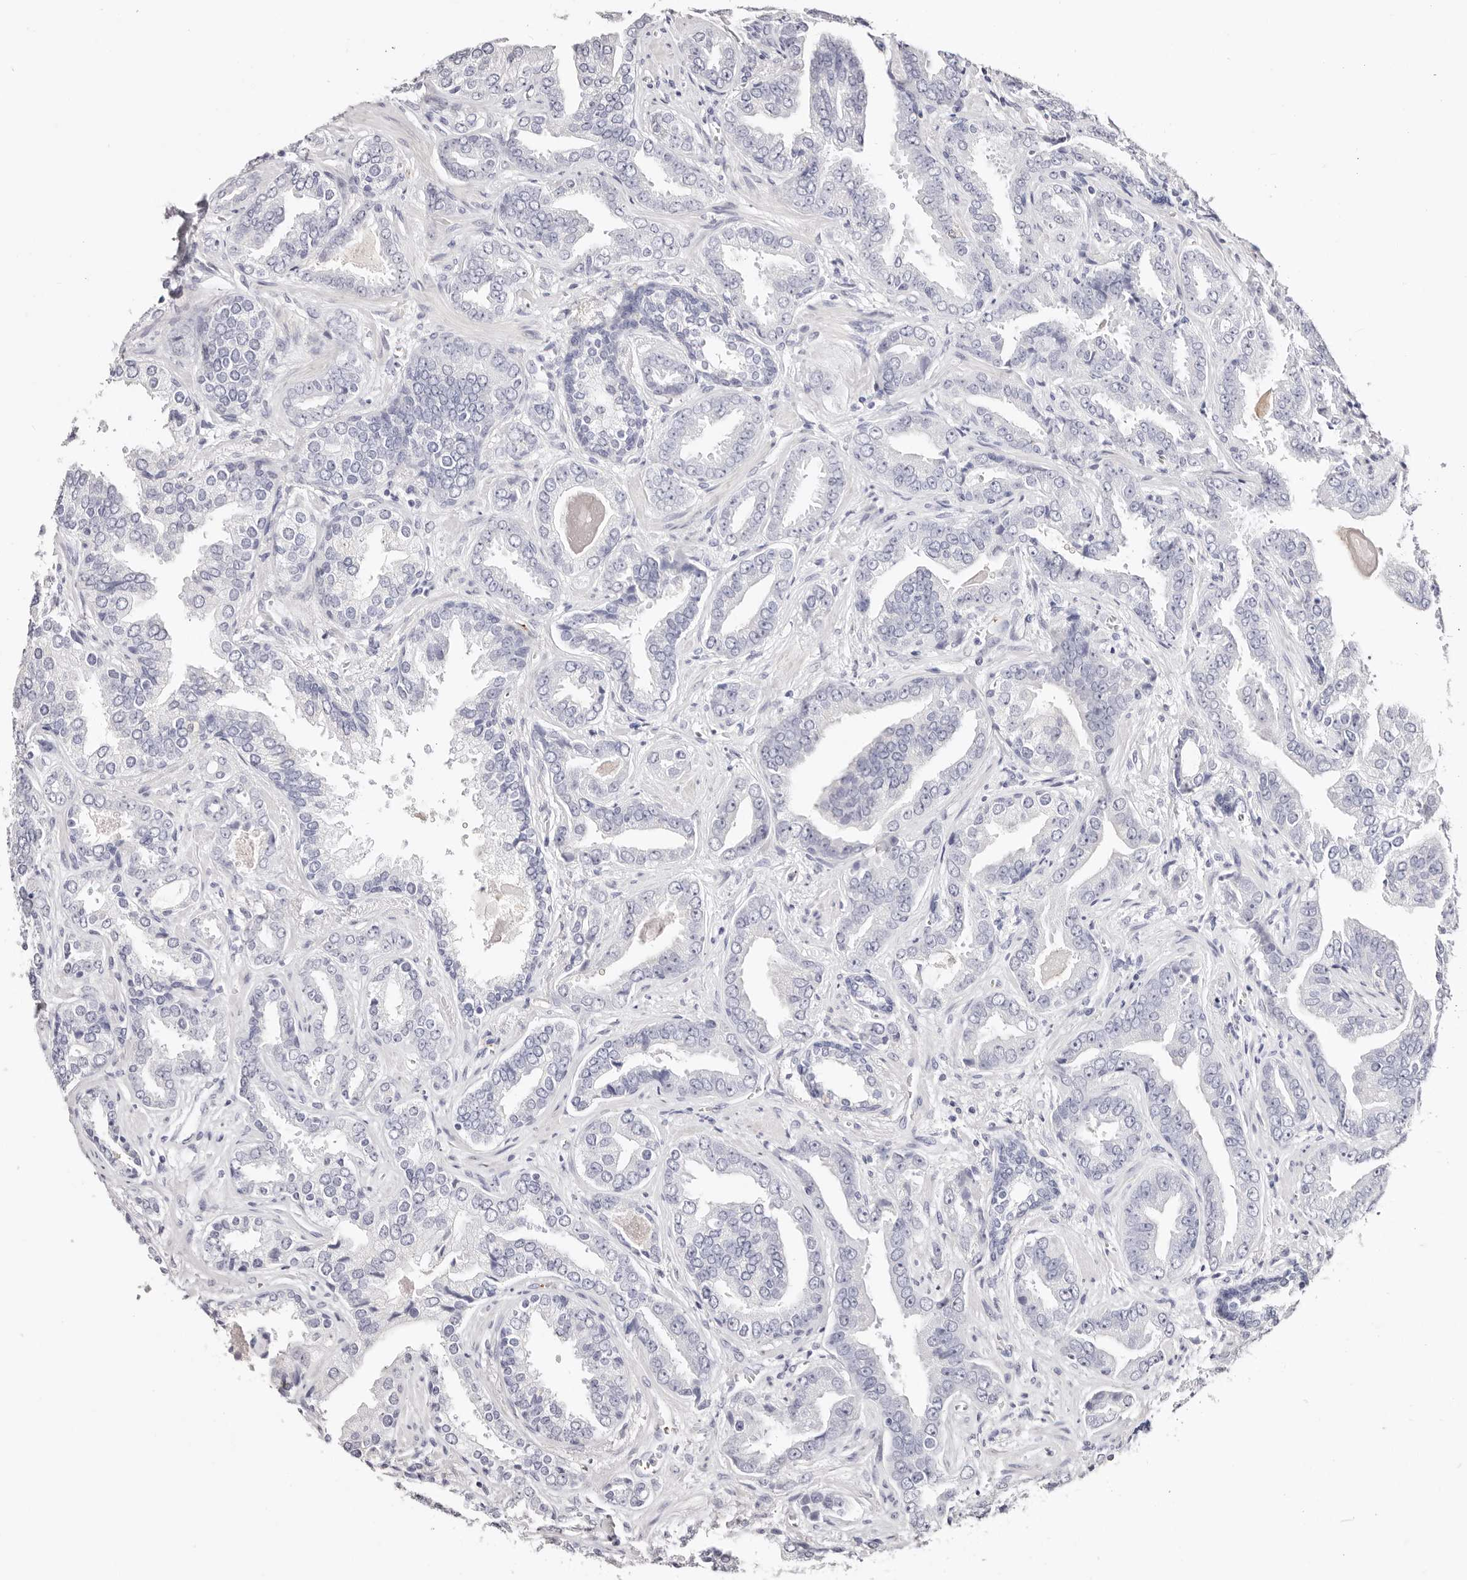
{"staining": {"intensity": "negative", "quantity": "none", "location": "none"}, "tissue": "prostate cancer", "cell_type": "Tumor cells", "image_type": "cancer", "snomed": [{"axis": "morphology", "description": "Adenocarcinoma, Low grade"}, {"axis": "topography", "description": "Prostate"}], "caption": "Prostate cancer (adenocarcinoma (low-grade)) was stained to show a protein in brown. There is no significant positivity in tumor cells.", "gene": "PF4", "patient": {"sex": "male", "age": 60}}